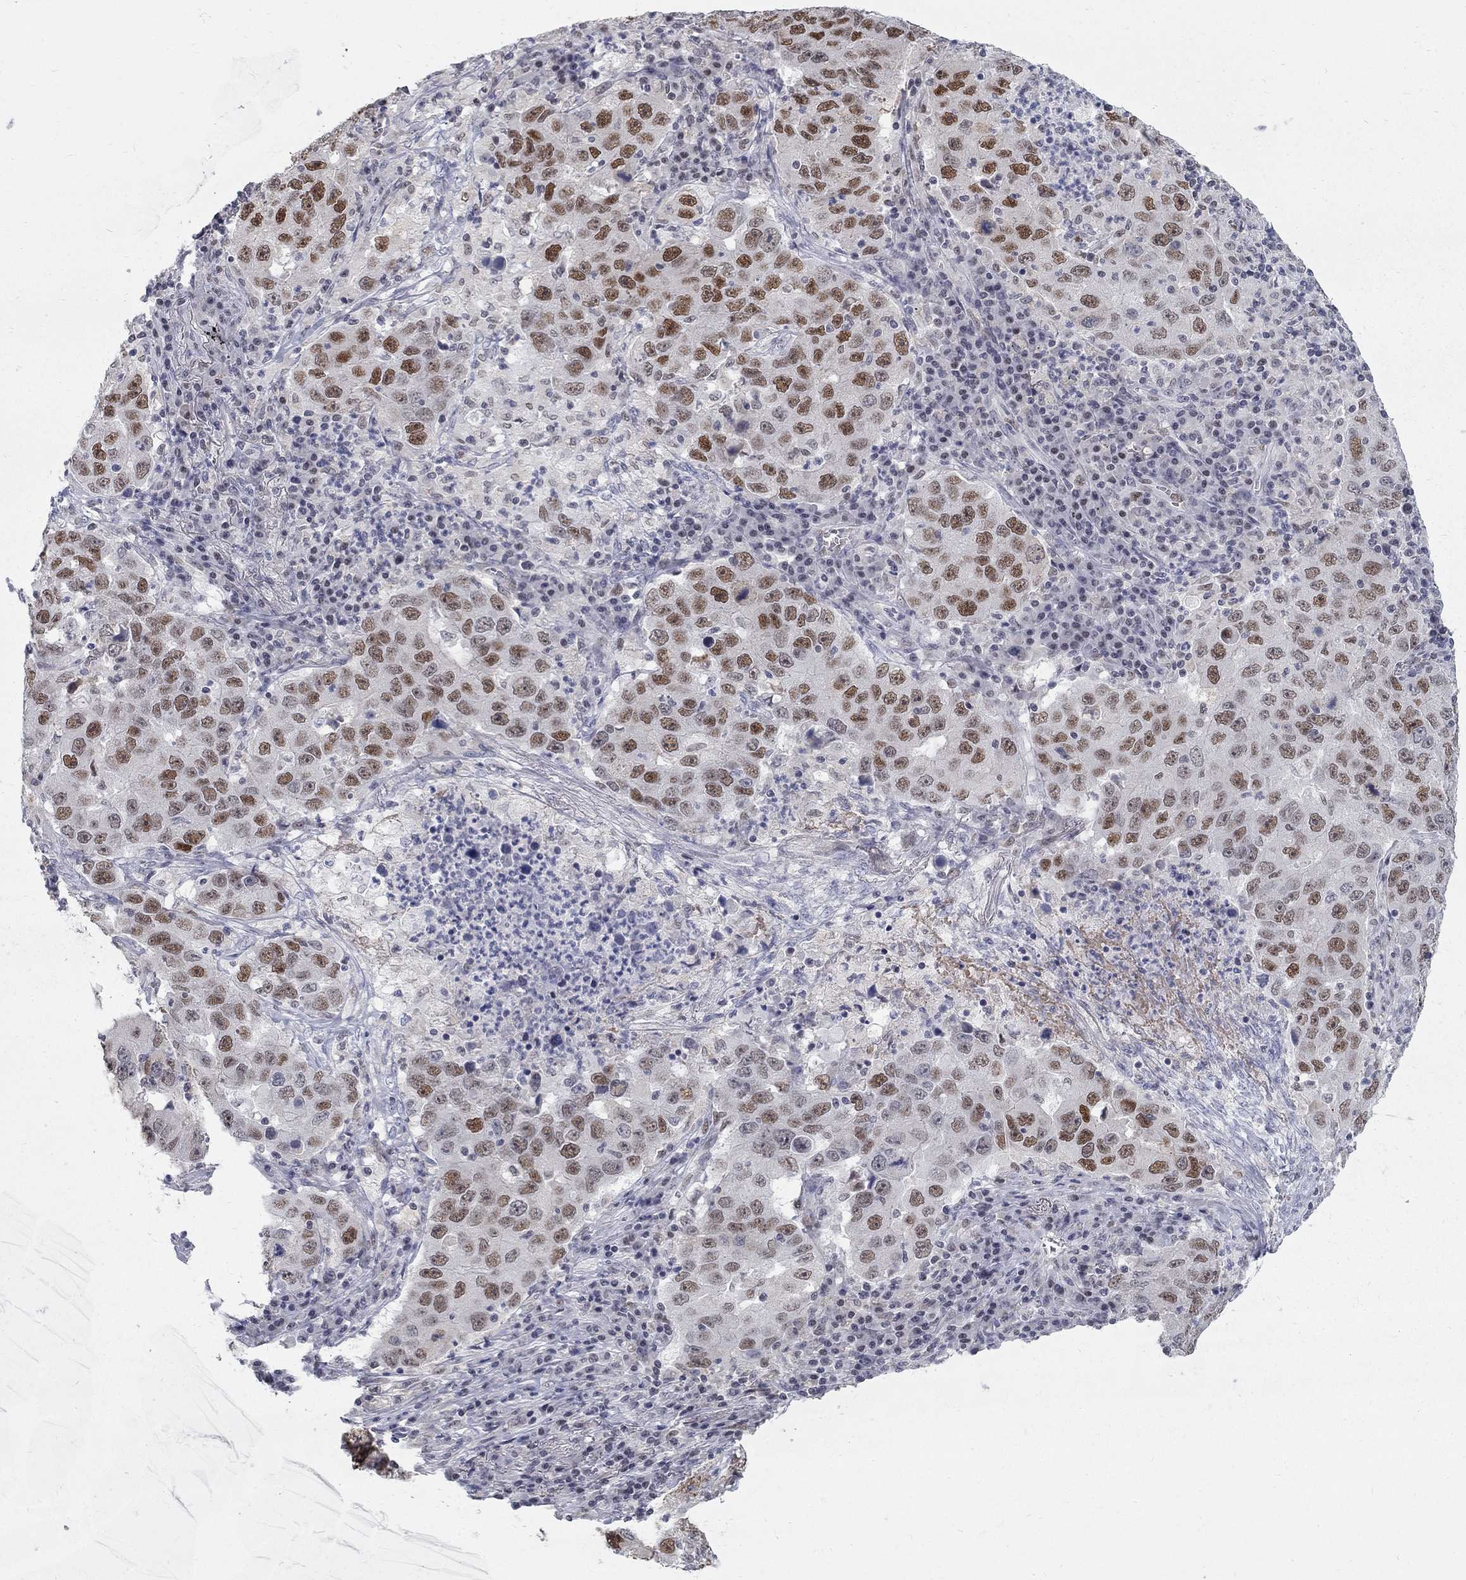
{"staining": {"intensity": "moderate", "quantity": "25%-75%", "location": "nuclear"}, "tissue": "lung cancer", "cell_type": "Tumor cells", "image_type": "cancer", "snomed": [{"axis": "morphology", "description": "Adenocarcinoma, NOS"}, {"axis": "topography", "description": "Lung"}], "caption": "Immunohistochemistry (IHC) photomicrograph of neoplastic tissue: human lung cancer (adenocarcinoma) stained using immunohistochemistry (IHC) displays medium levels of moderate protein expression localized specifically in the nuclear of tumor cells, appearing as a nuclear brown color.", "gene": "GCFC2", "patient": {"sex": "male", "age": 73}}